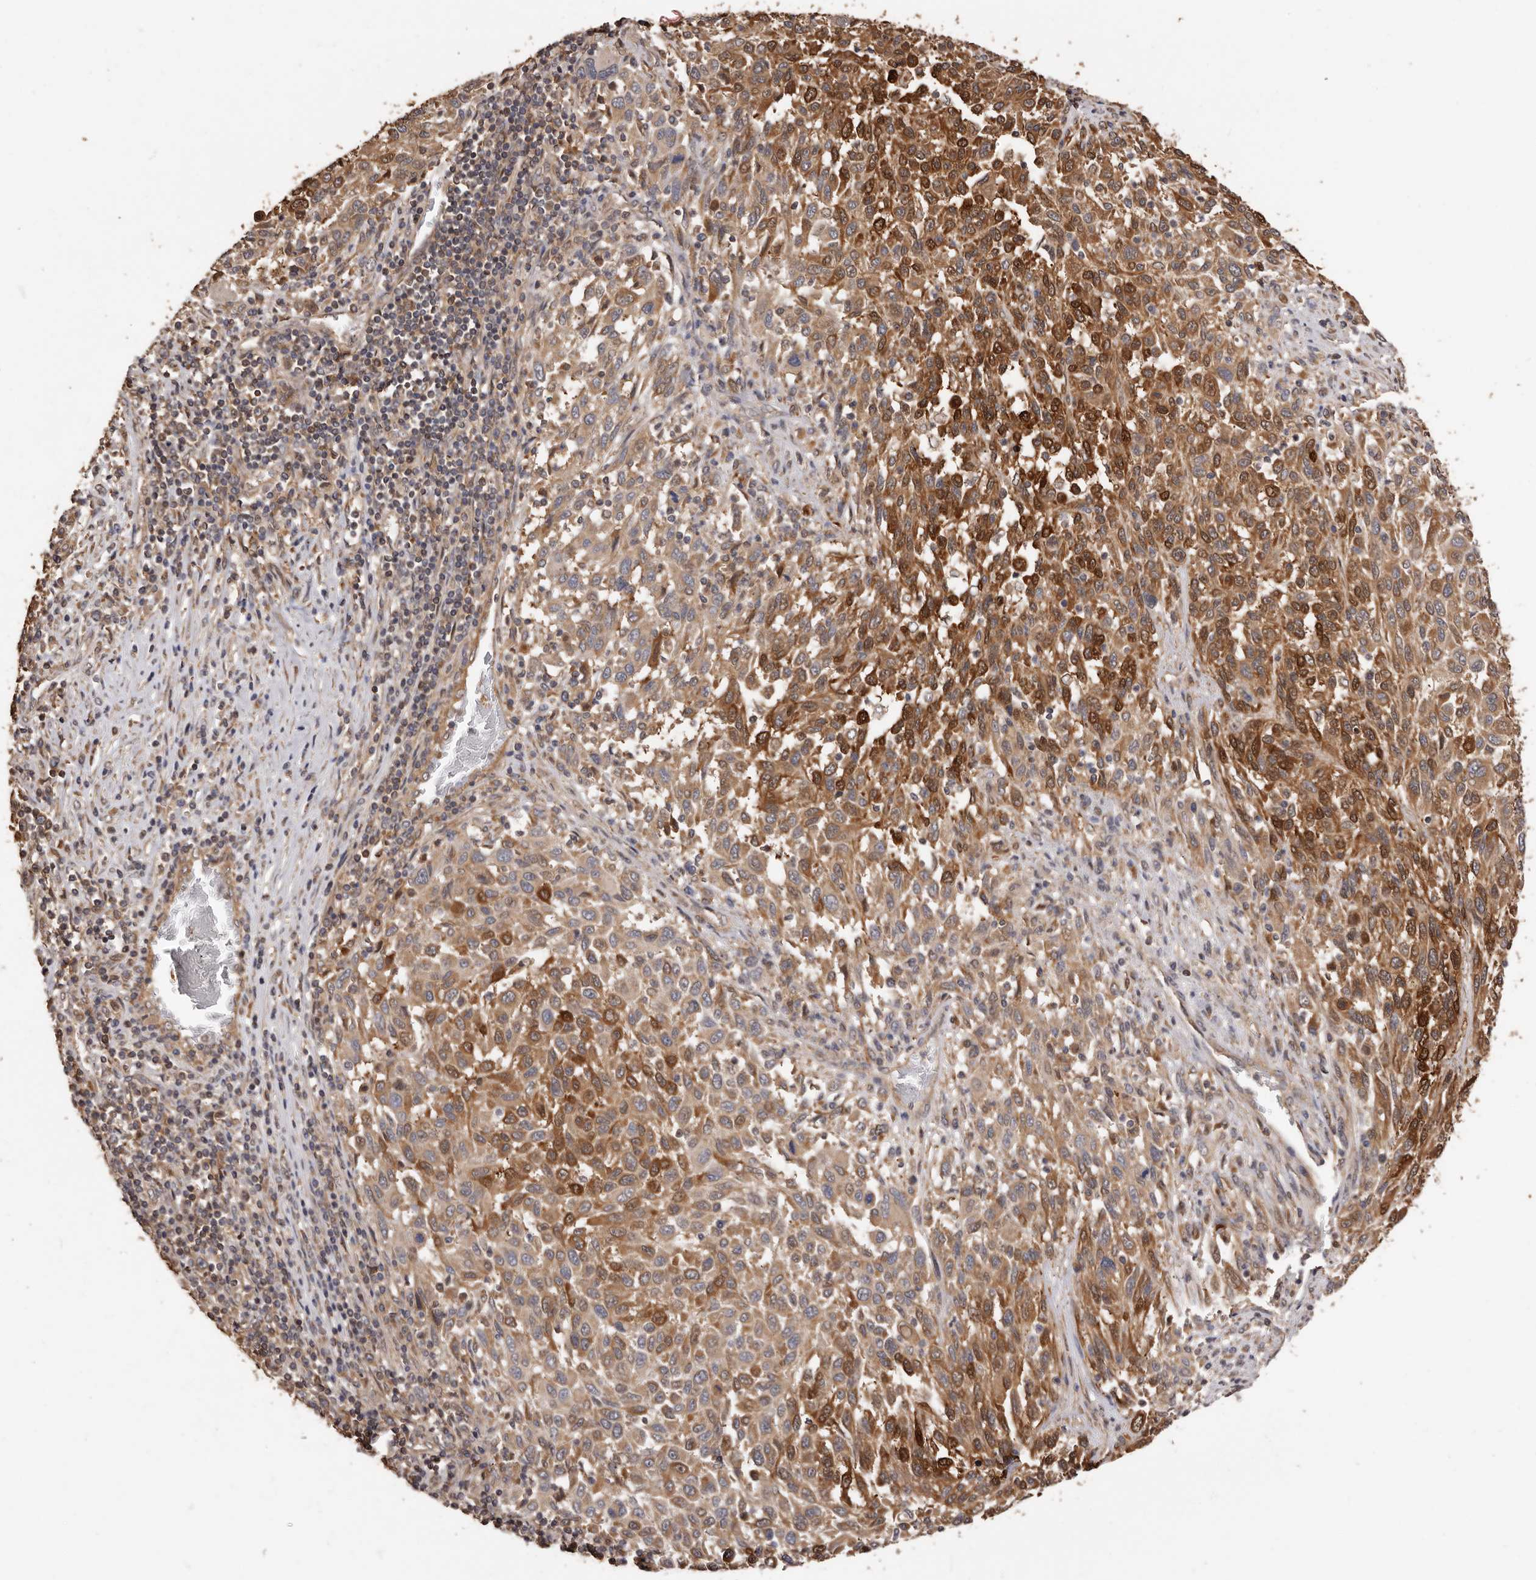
{"staining": {"intensity": "moderate", "quantity": ">75%", "location": "cytoplasmic/membranous"}, "tissue": "melanoma", "cell_type": "Tumor cells", "image_type": "cancer", "snomed": [{"axis": "morphology", "description": "Malignant melanoma, Metastatic site"}, {"axis": "topography", "description": "Lymph node"}], "caption": "Moderate cytoplasmic/membranous protein positivity is present in about >75% of tumor cells in malignant melanoma (metastatic site). (DAB IHC with brightfield microscopy, high magnification).", "gene": "COQ8B", "patient": {"sex": "male", "age": 61}}